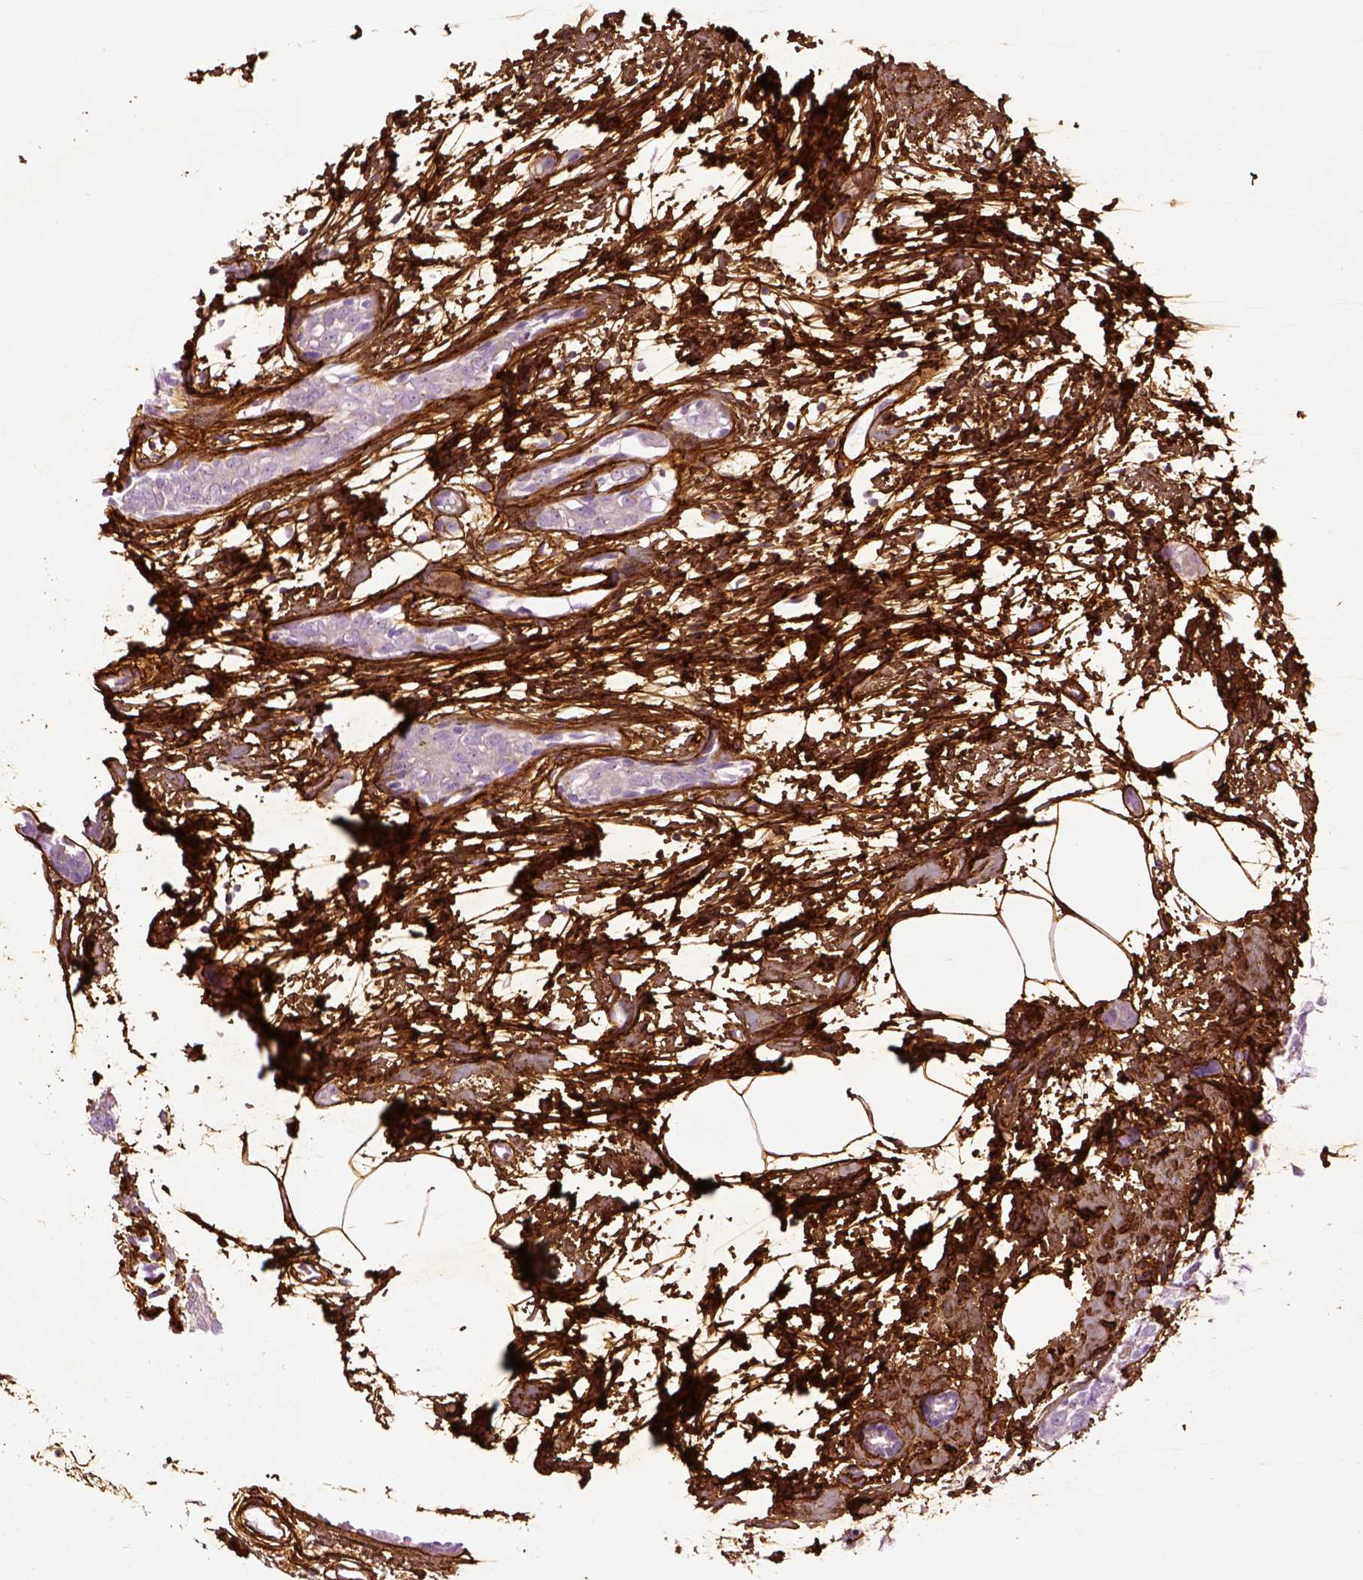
{"staining": {"intensity": "negative", "quantity": "none", "location": "none"}, "tissue": "breast cancer", "cell_type": "Tumor cells", "image_type": "cancer", "snomed": [{"axis": "morphology", "description": "Duct carcinoma"}, {"axis": "topography", "description": "Breast"}], "caption": "Immunohistochemical staining of human breast cancer displays no significant expression in tumor cells.", "gene": "COL6A2", "patient": {"sex": "female", "age": 40}}